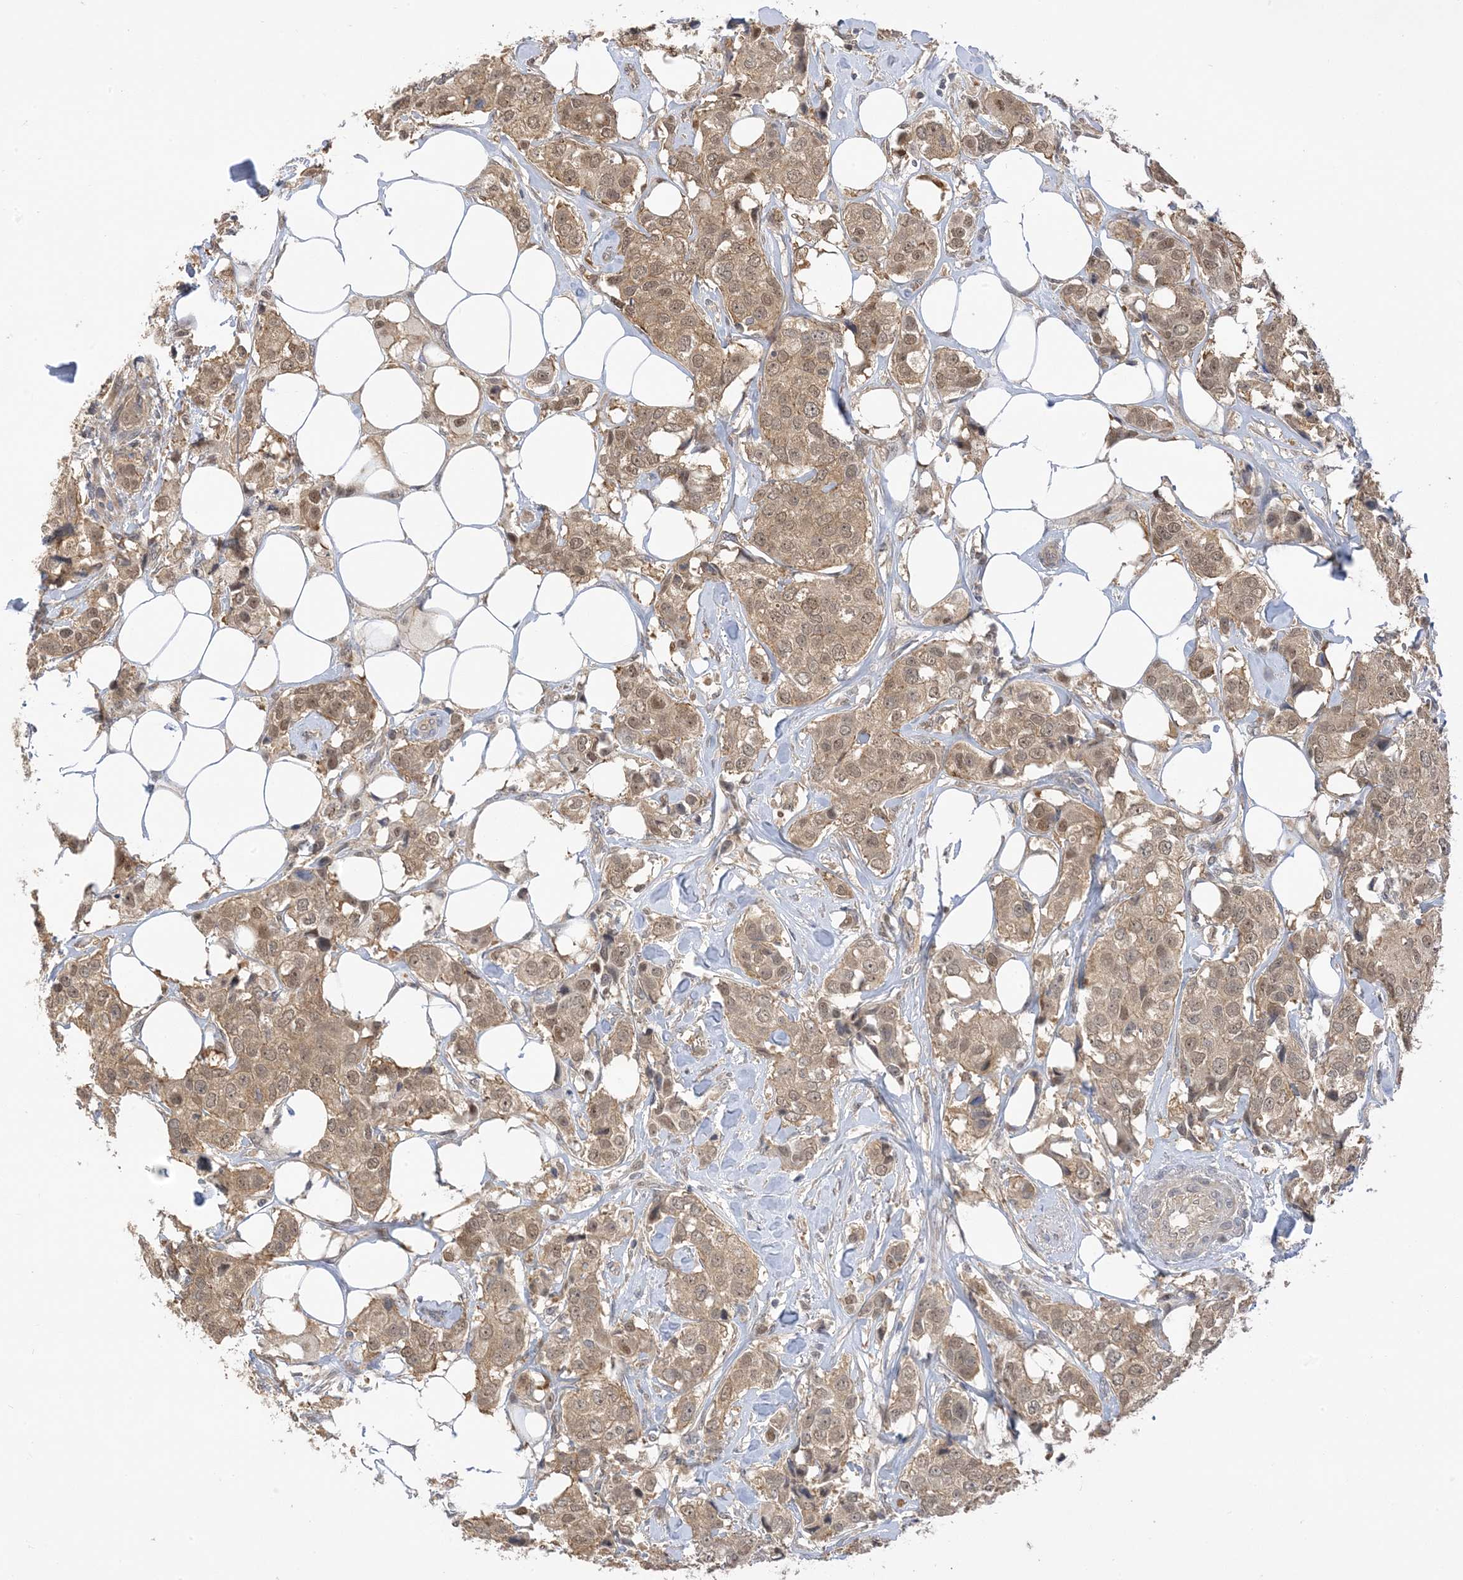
{"staining": {"intensity": "moderate", "quantity": ">75%", "location": "cytoplasmic/membranous,nuclear"}, "tissue": "breast cancer", "cell_type": "Tumor cells", "image_type": "cancer", "snomed": [{"axis": "morphology", "description": "Duct carcinoma"}, {"axis": "topography", "description": "Breast"}], "caption": "Immunohistochemical staining of human infiltrating ductal carcinoma (breast) displays medium levels of moderate cytoplasmic/membranous and nuclear expression in about >75% of tumor cells.", "gene": "WDR26", "patient": {"sex": "female", "age": 80}}